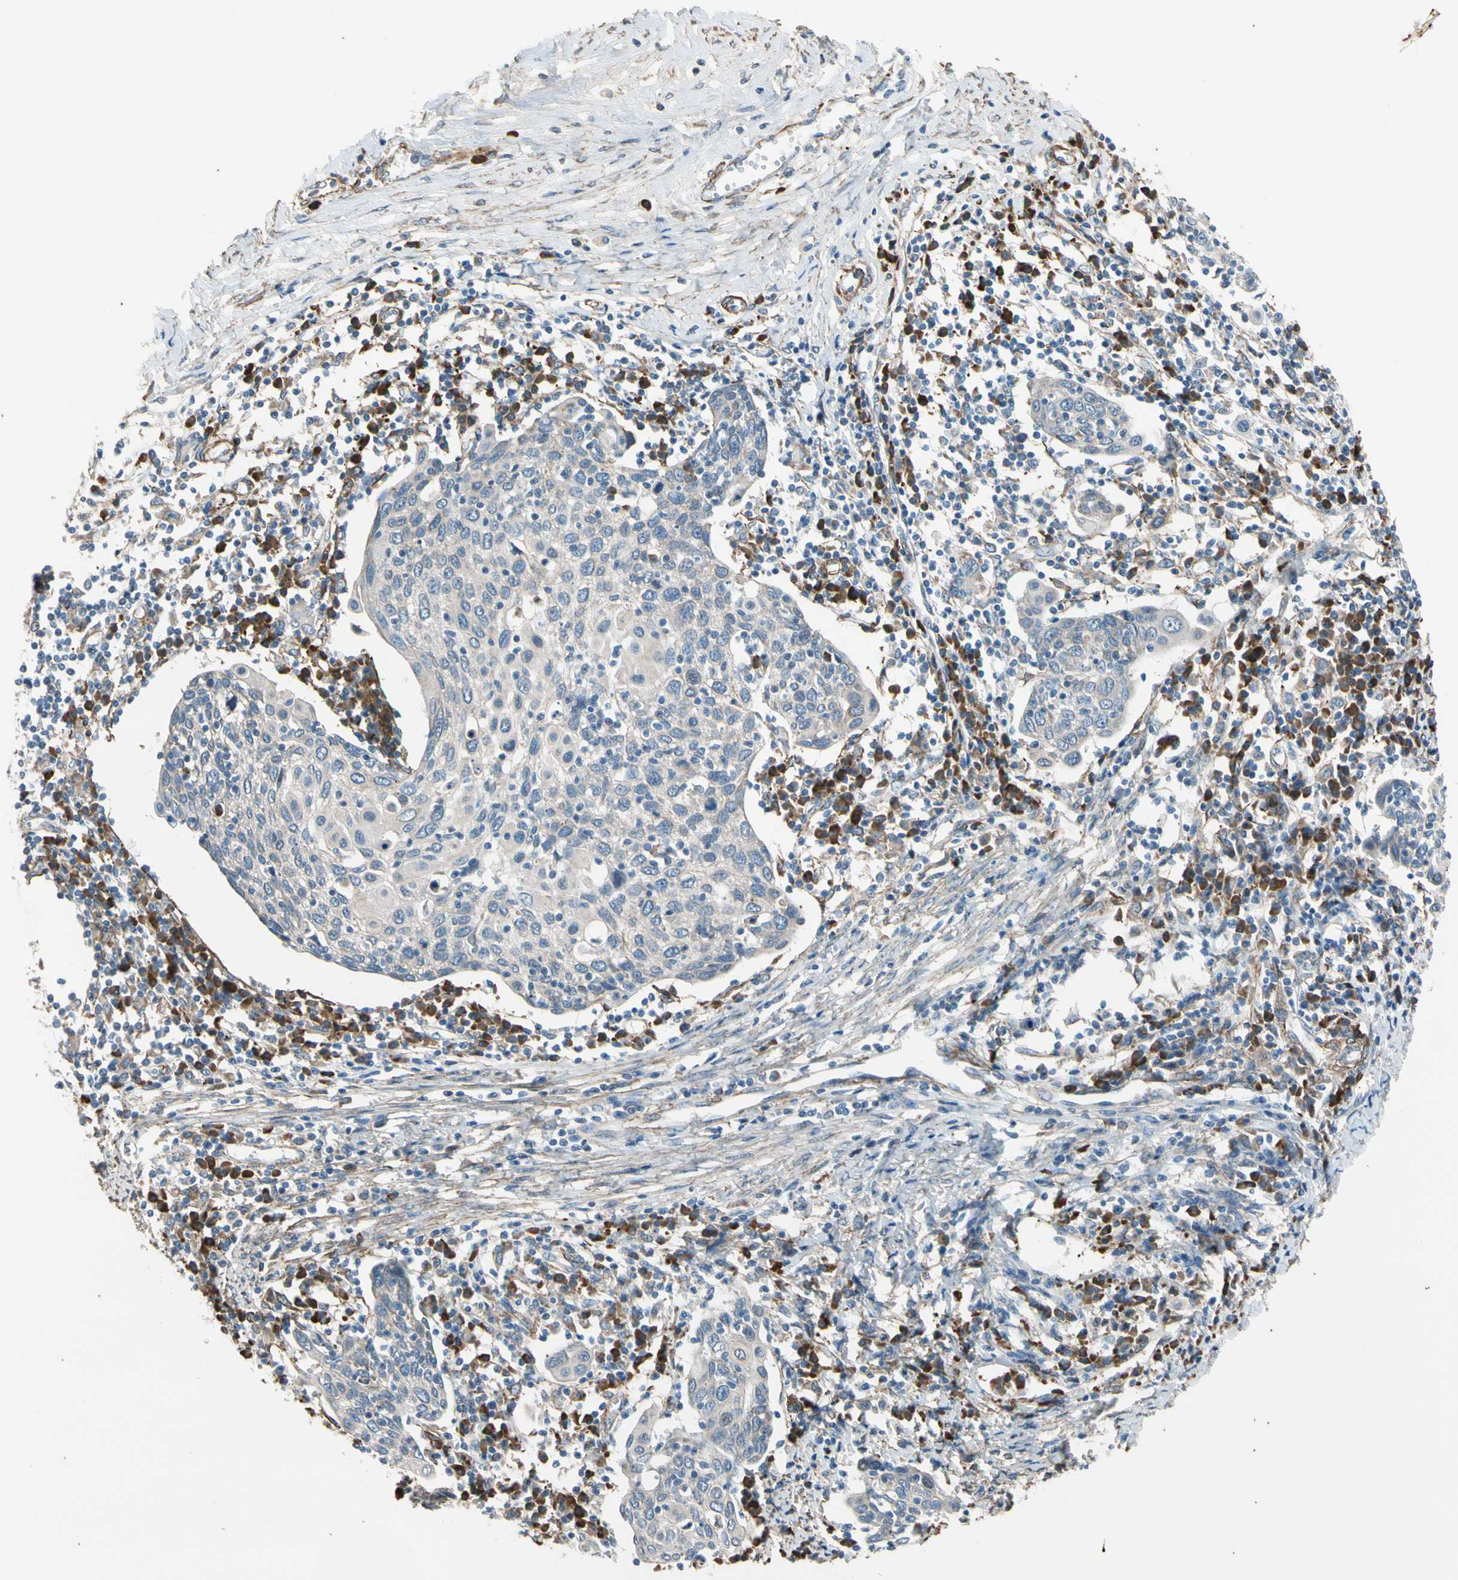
{"staining": {"intensity": "weak", "quantity": "<25%", "location": "cytoplasmic/membranous"}, "tissue": "cervical cancer", "cell_type": "Tumor cells", "image_type": "cancer", "snomed": [{"axis": "morphology", "description": "Squamous cell carcinoma, NOS"}, {"axis": "topography", "description": "Cervix"}], "caption": "Immunohistochemistry micrograph of neoplastic tissue: cervical cancer stained with DAB (3,3'-diaminobenzidine) demonstrates no significant protein staining in tumor cells. (Stains: DAB (3,3'-diaminobenzidine) immunohistochemistry with hematoxylin counter stain, Microscopy: brightfield microscopy at high magnification).", "gene": "LIMK2", "patient": {"sex": "female", "age": 40}}